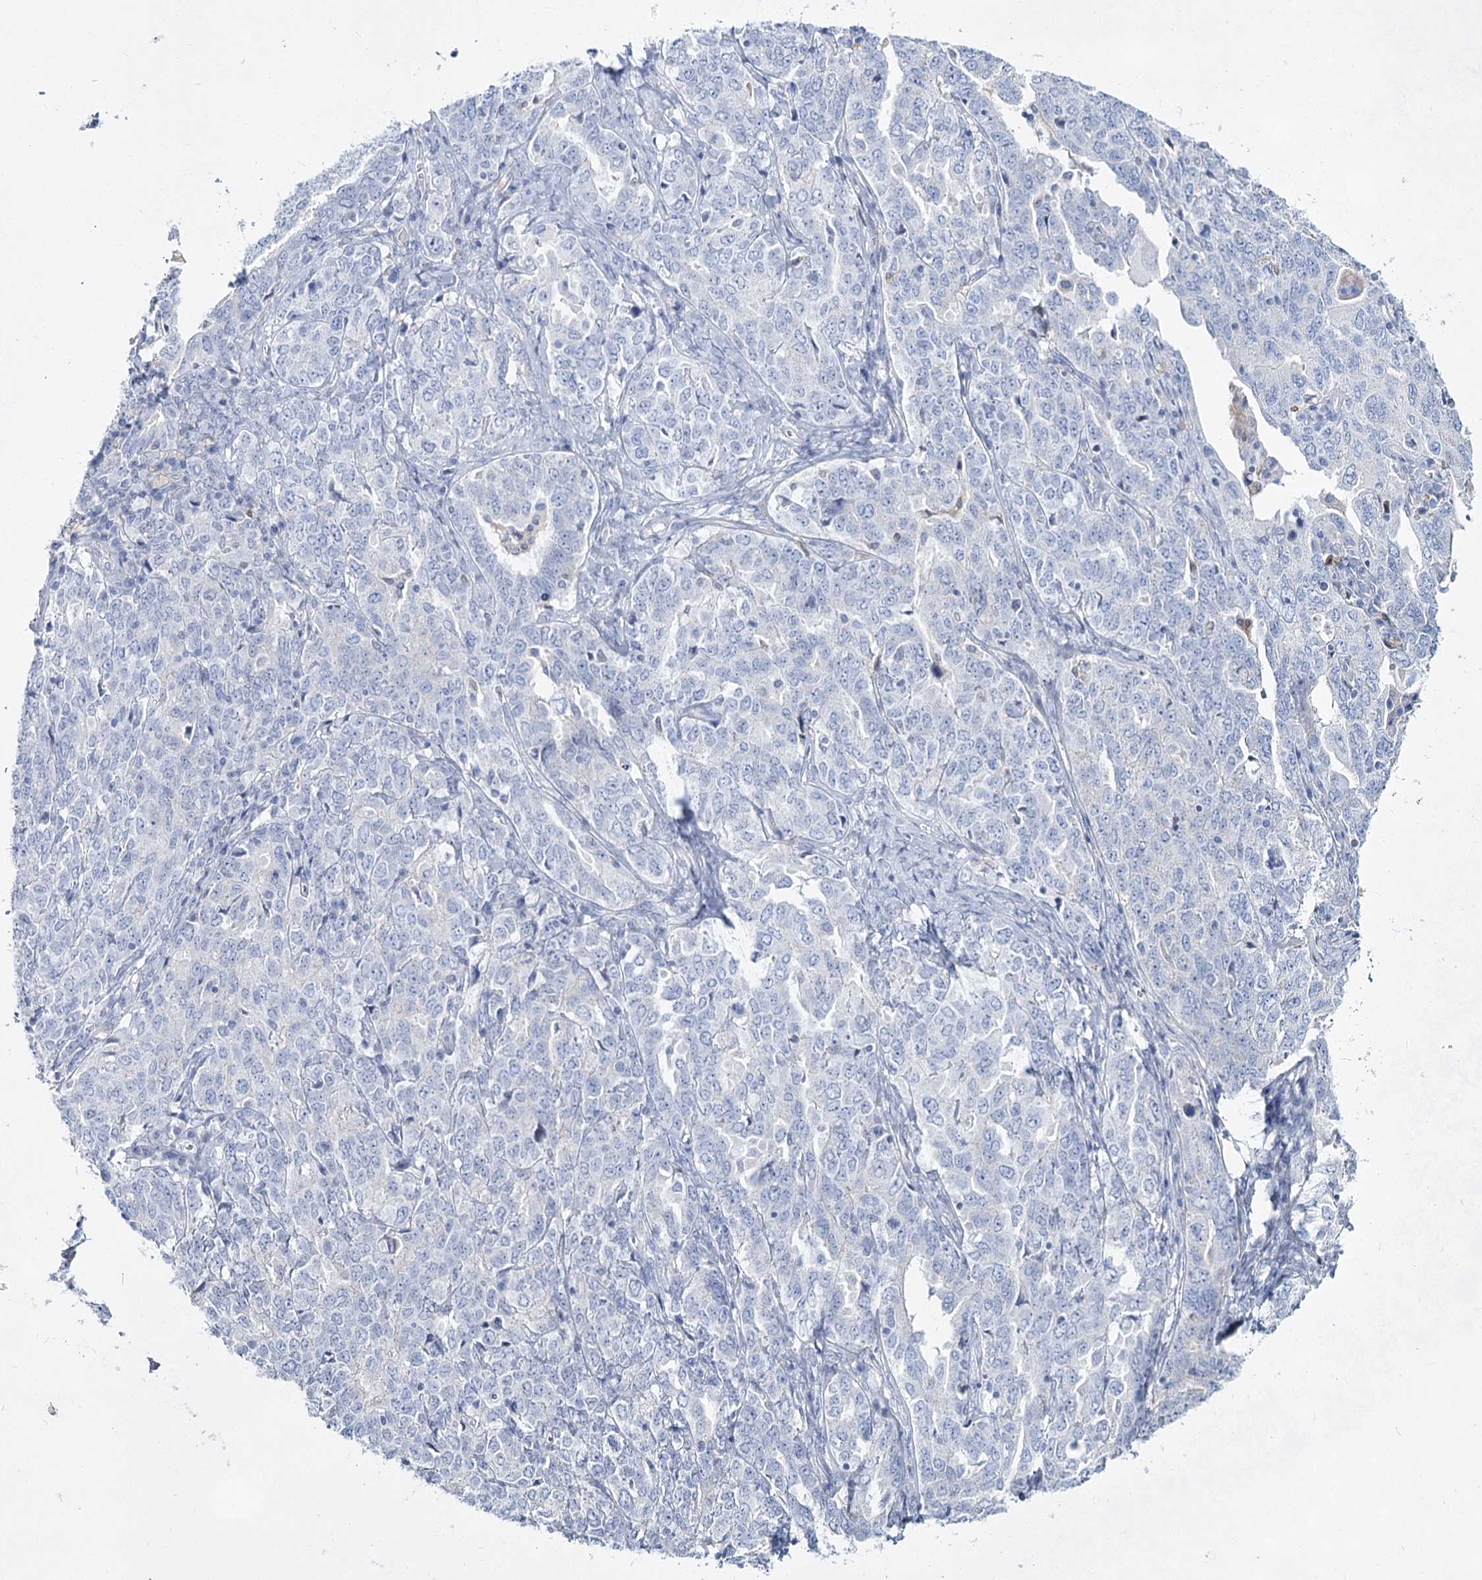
{"staining": {"intensity": "negative", "quantity": "none", "location": "none"}, "tissue": "ovarian cancer", "cell_type": "Tumor cells", "image_type": "cancer", "snomed": [{"axis": "morphology", "description": "Carcinoma, endometroid"}, {"axis": "topography", "description": "Ovary"}], "caption": "Image shows no significant protein staining in tumor cells of ovarian cancer.", "gene": "SLC17A2", "patient": {"sex": "female", "age": 62}}